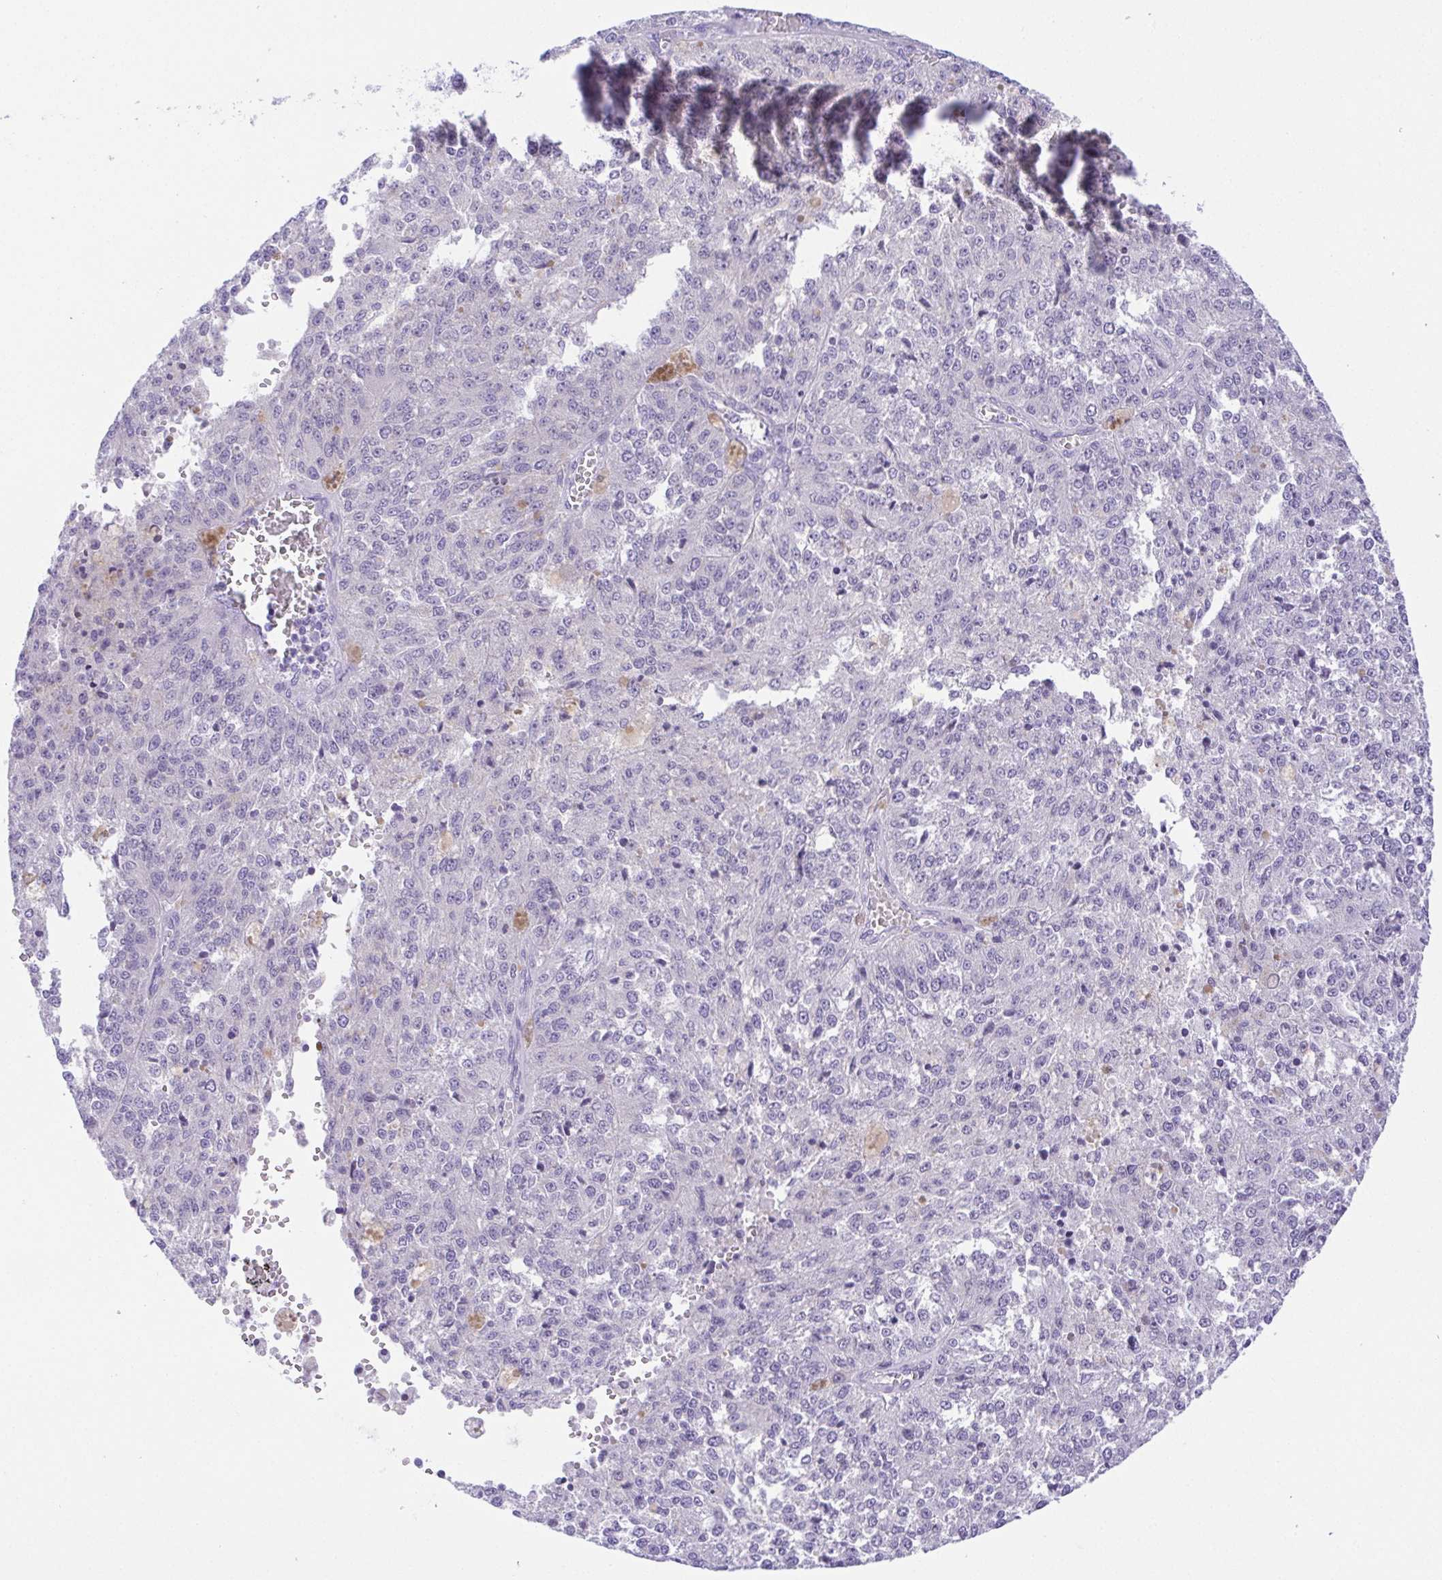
{"staining": {"intensity": "negative", "quantity": "none", "location": "none"}, "tissue": "melanoma", "cell_type": "Tumor cells", "image_type": "cancer", "snomed": [{"axis": "morphology", "description": "Malignant melanoma, Metastatic site"}, {"axis": "topography", "description": "Lymph node"}], "caption": "Immunohistochemistry micrograph of neoplastic tissue: human melanoma stained with DAB (3,3'-diaminobenzidine) shows no significant protein positivity in tumor cells.", "gene": "LUZP4", "patient": {"sex": "female", "age": 64}}